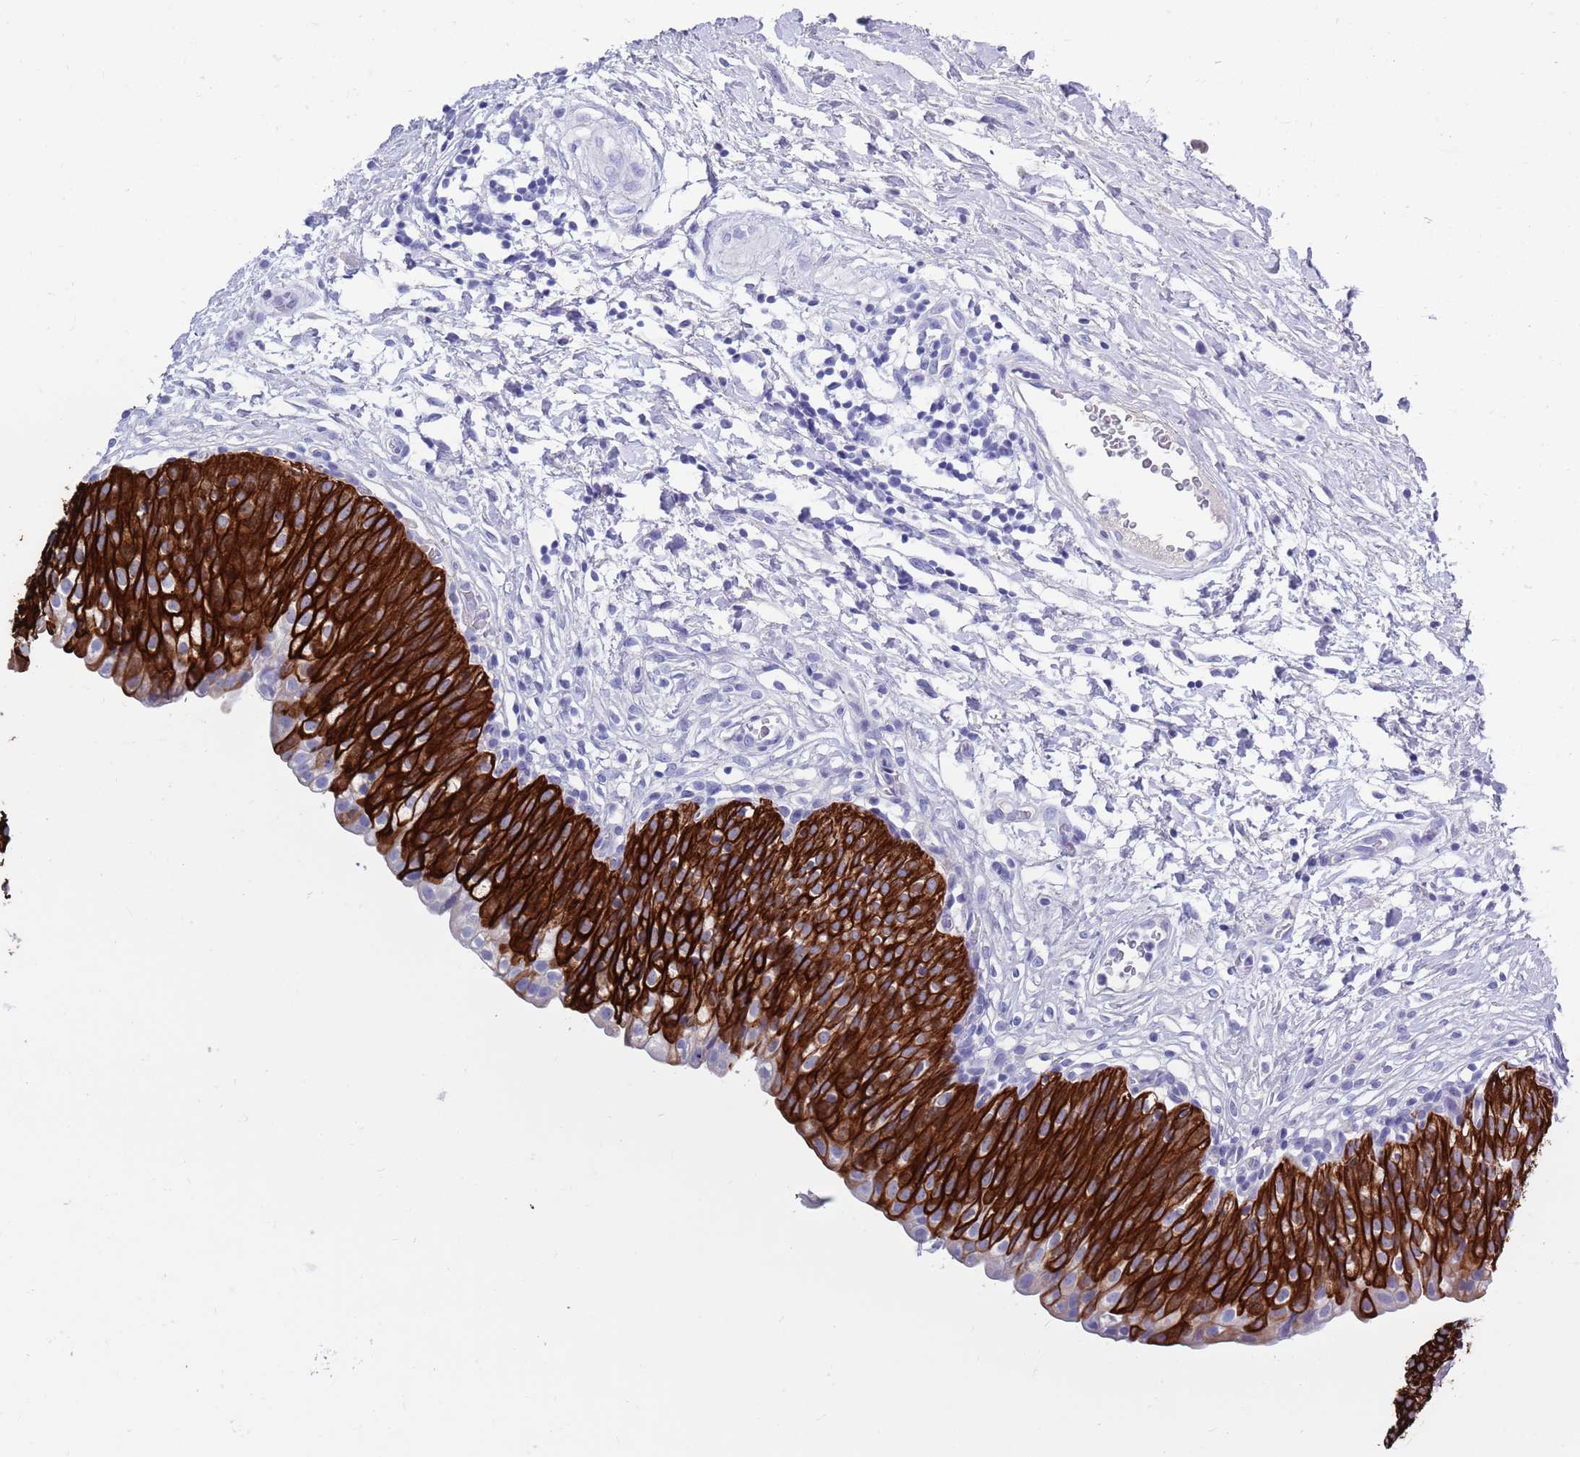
{"staining": {"intensity": "strong", "quantity": ">75%", "location": "cytoplasmic/membranous"}, "tissue": "urinary bladder", "cell_type": "Urothelial cells", "image_type": "normal", "snomed": [{"axis": "morphology", "description": "Normal tissue, NOS"}, {"axis": "topography", "description": "Urinary bladder"}], "caption": "Urinary bladder stained for a protein demonstrates strong cytoplasmic/membranous positivity in urothelial cells.", "gene": "MTMR2", "patient": {"sex": "male", "age": 55}}